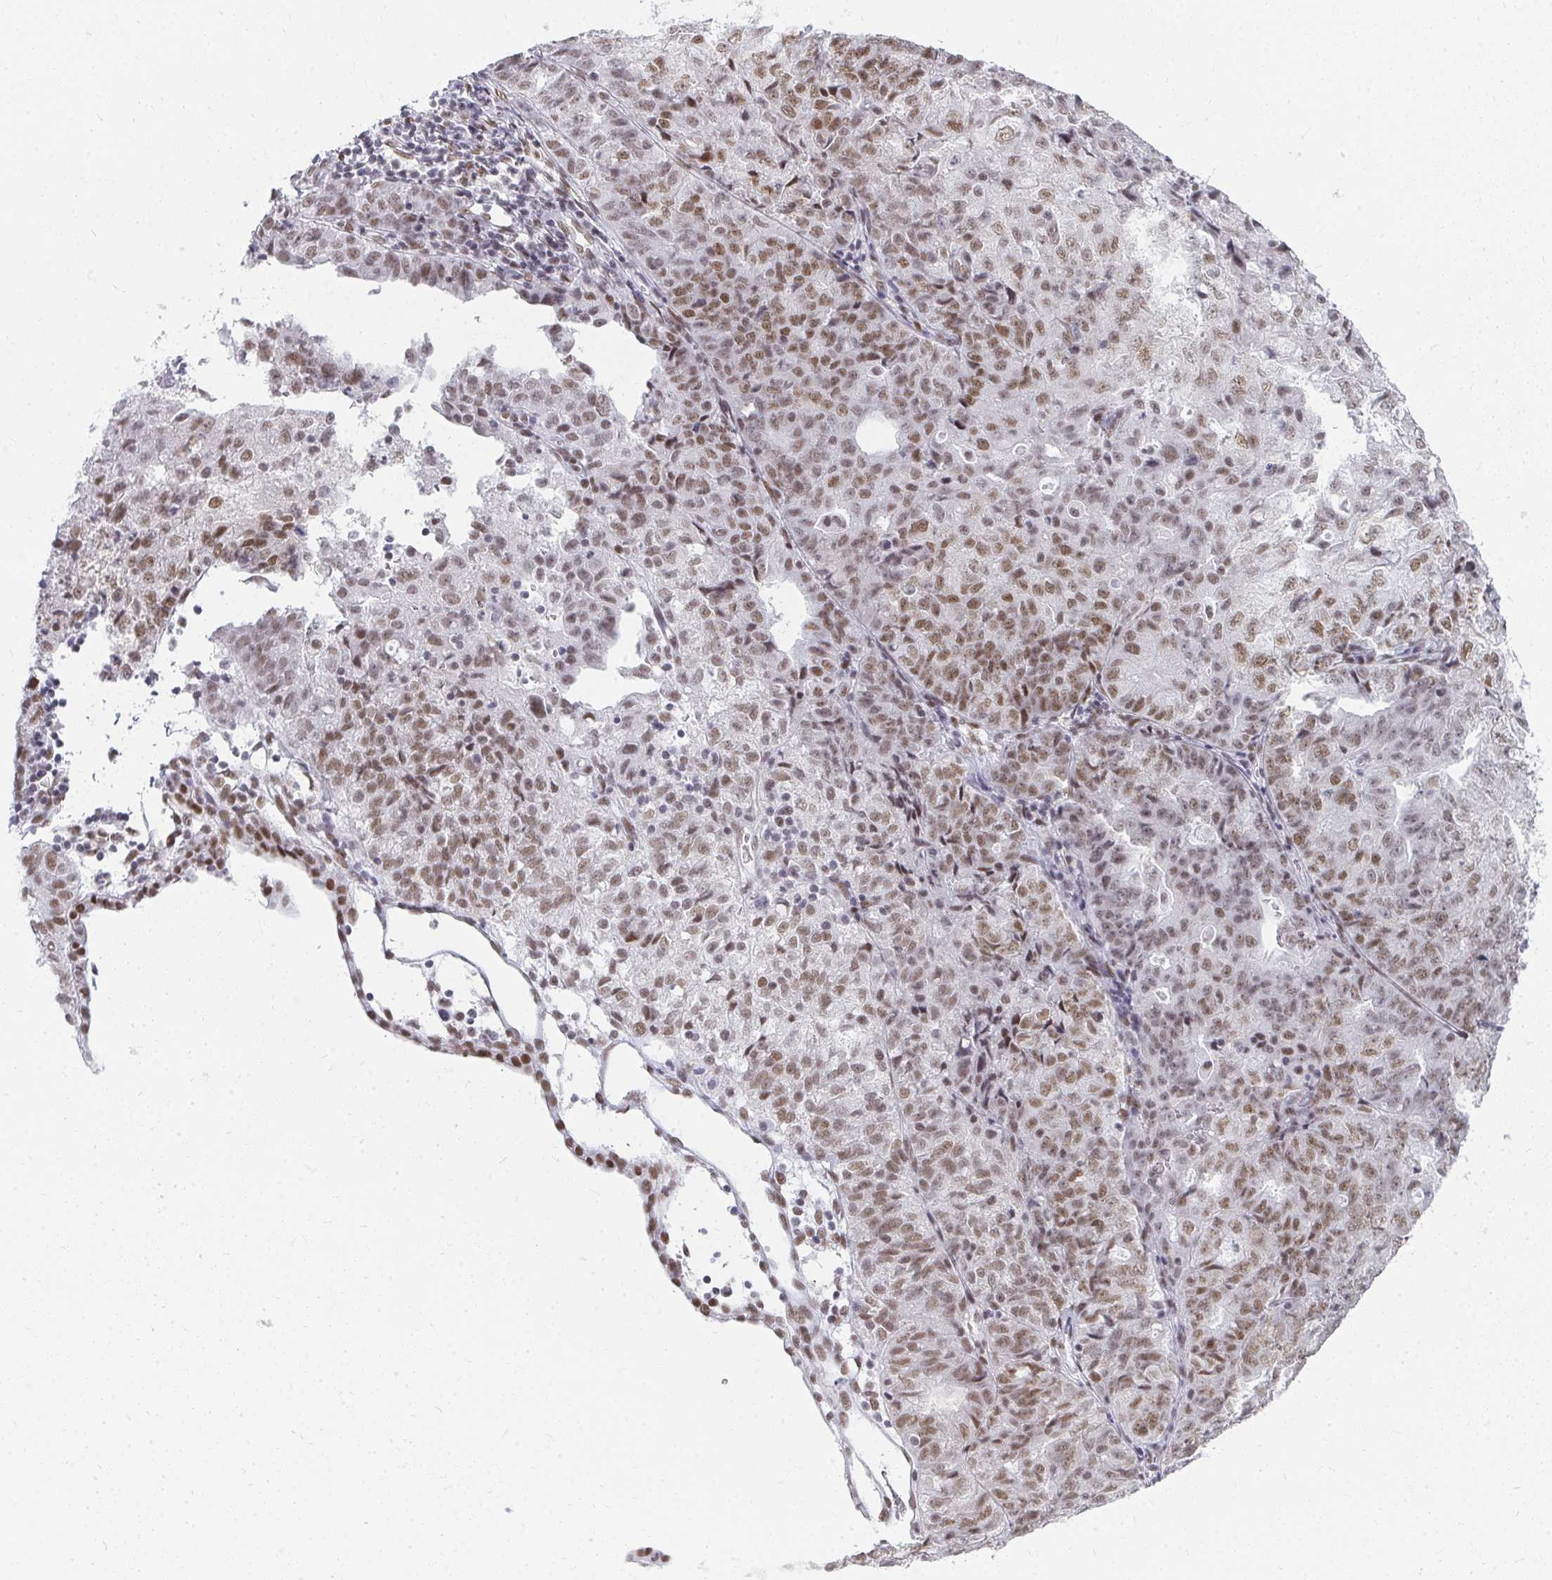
{"staining": {"intensity": "moderate", "quantity": ">75%", "location": "nuclear"}, "tissue": "endometrial cancer", "cell_type": "Tumor cells", "image_type": "cancer", "snomed": [{"axis": "morphology", "description": "Adenocarcinoma, NOS"}, {"axis": "topography", "description": "Endometrium"}], "caption": "Protein expression analysis of human endometrial cancer reveals moderate nuclear expression in about >75% of tumor cells. Using DAB (brown) and hematoxylin (blue) stains, captured at high magnification using brightfield microscopy.", "gene": "CREBBP", "patient": {"sex": "female", "age": 61}}